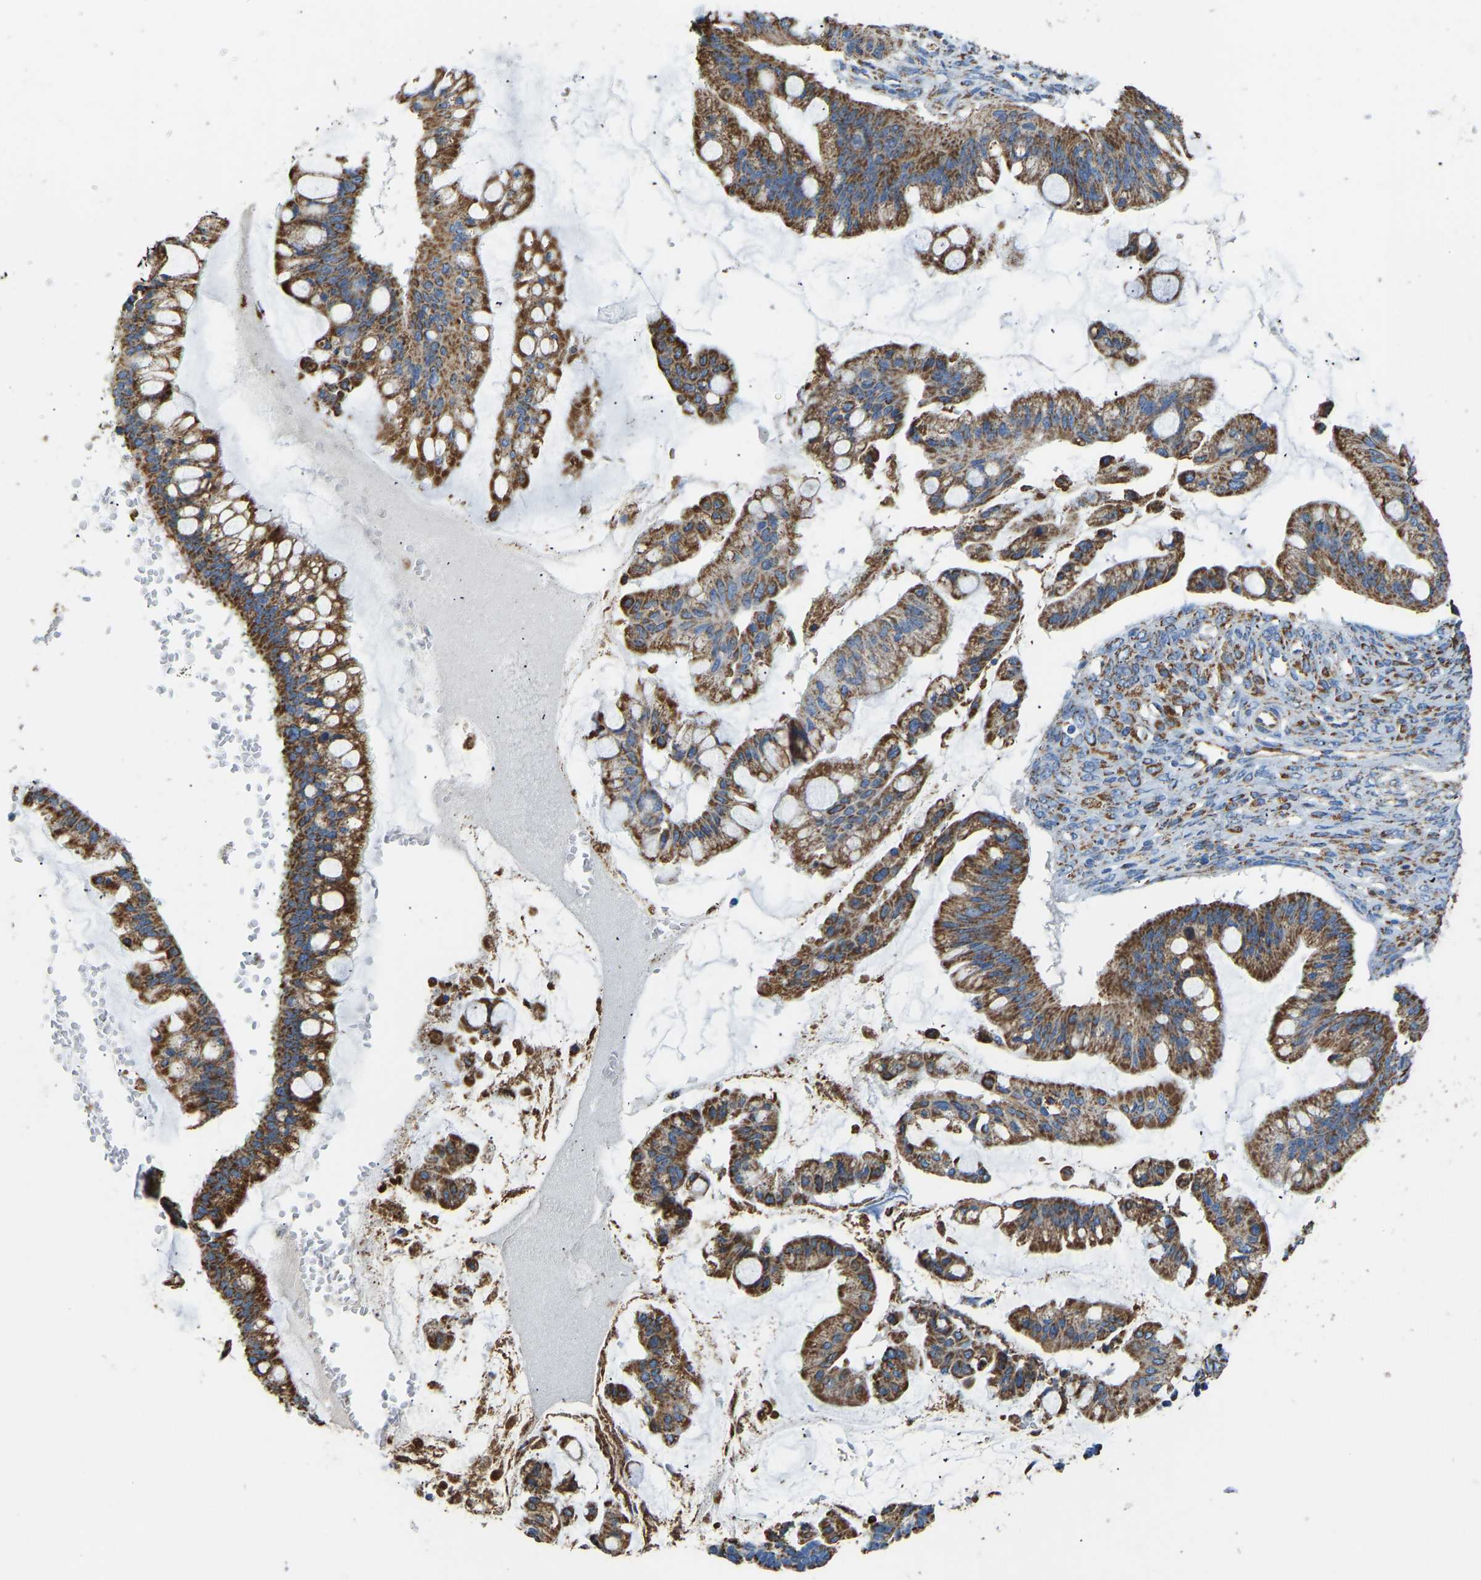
{"staining": {"intensity": "strong", "quantity": ">75%", "location": "cytoplasmic/membranous"}, "tissue": "ovarian cancer", "cell_type": "Tumor cells", "image_type": "cancer", "snomed": [{"axis": "morphology", "description": "Cystadenocarcinoma, mucinous, NOS"}, {"axis": "topography", "description": "Ovary"}], "caption": "Protein expression analysis of ovarian cancer shows strong cytoplasmic/membranous staining in about >75% of tumor cells.", "gene": "IRX6", "patient": {"sex": "female", "age": 73}}